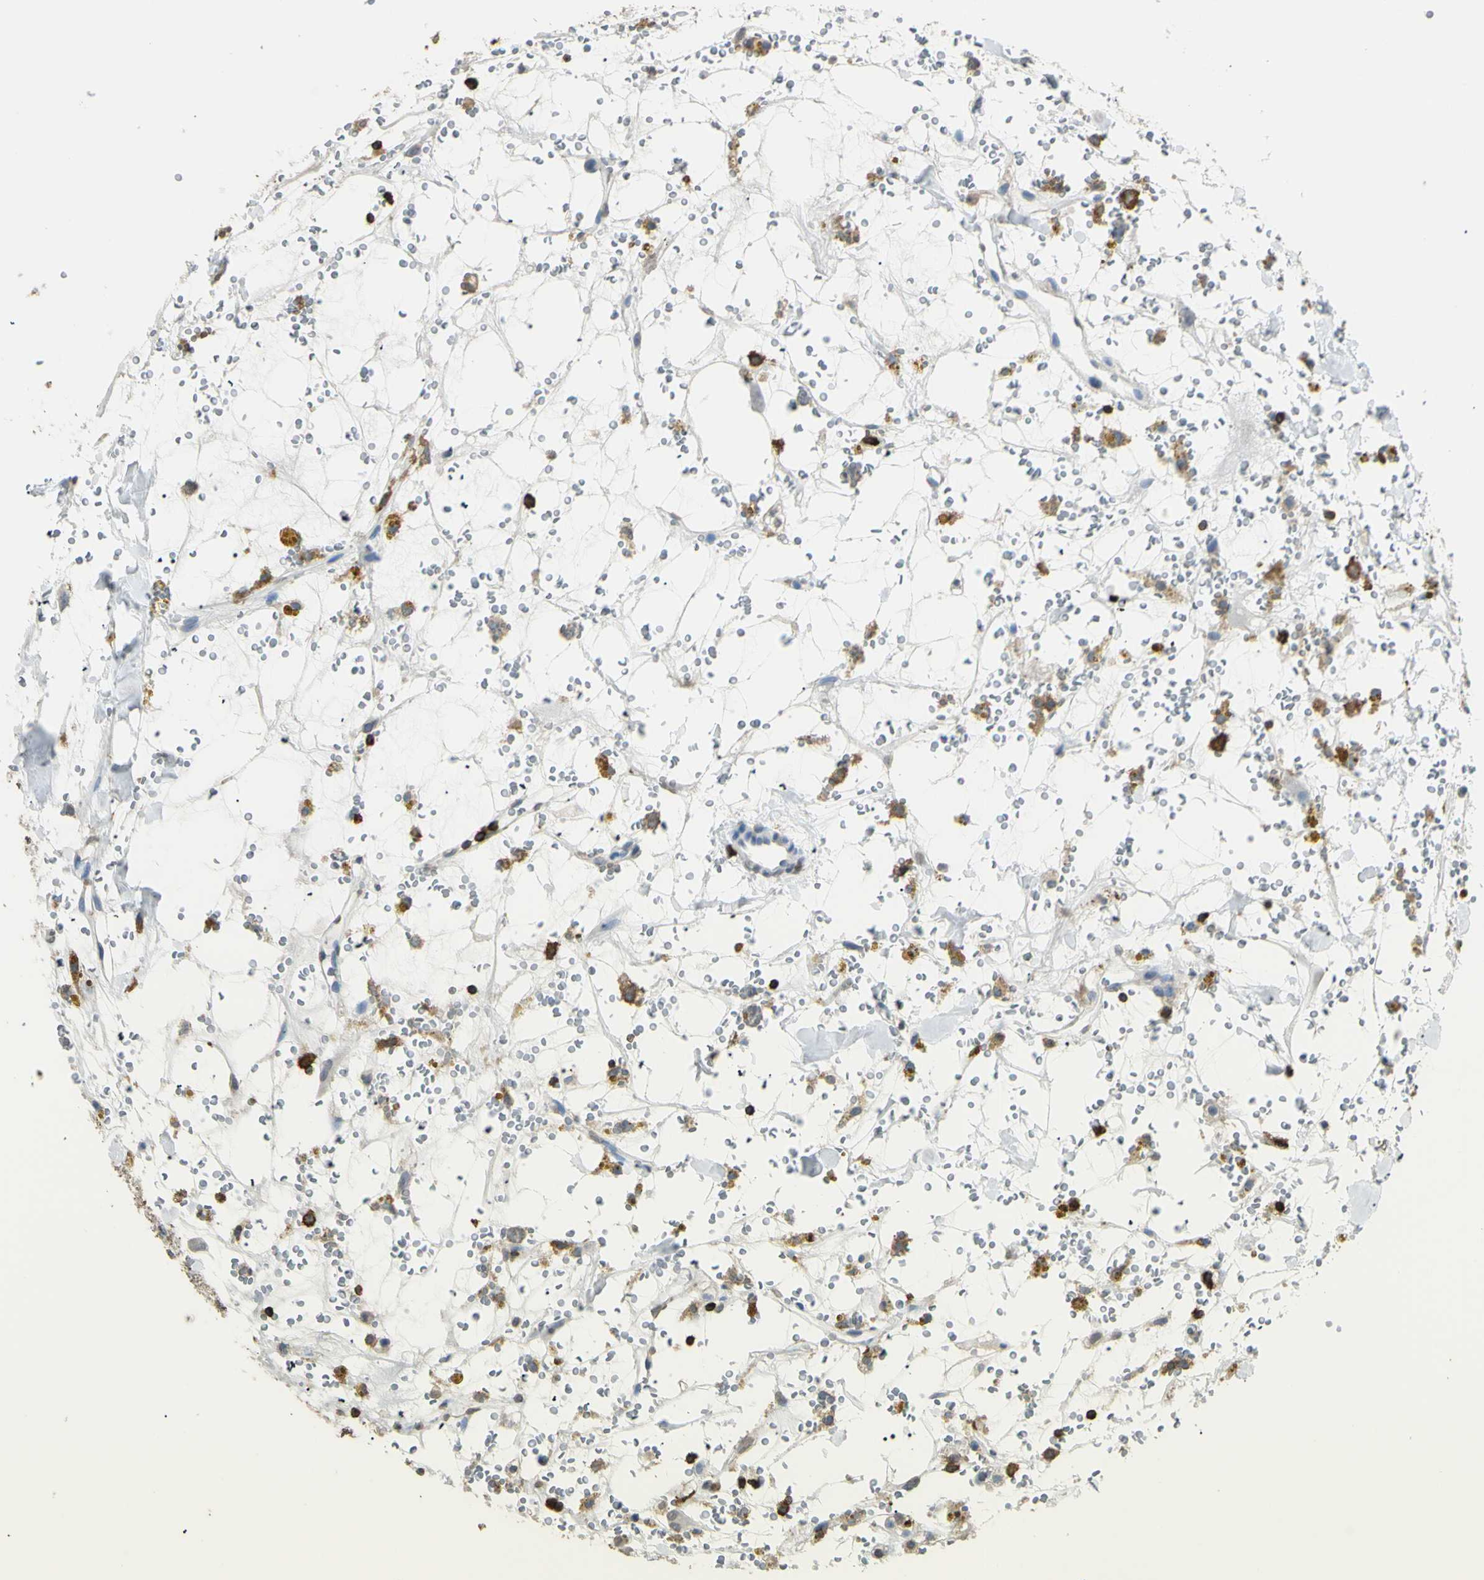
{"staining": {"intensity": "negative", "quantity": "none", "location": "none"}, "tissue": "renal cancer", "cell_type": "Tumor cells", "image_type": "cancer", "snomed": [{"axis": "morphology", "description": "Adenocarcinoma, NOS"}, {"axis": "topography", "description": "Kidney"}], "caption": "Immunohistochemistry of human renal cancer demonstrates no positivity in tumor cells.", "gene": "PSTPIP1", "patient": {"sex": "male", "age": 61}}